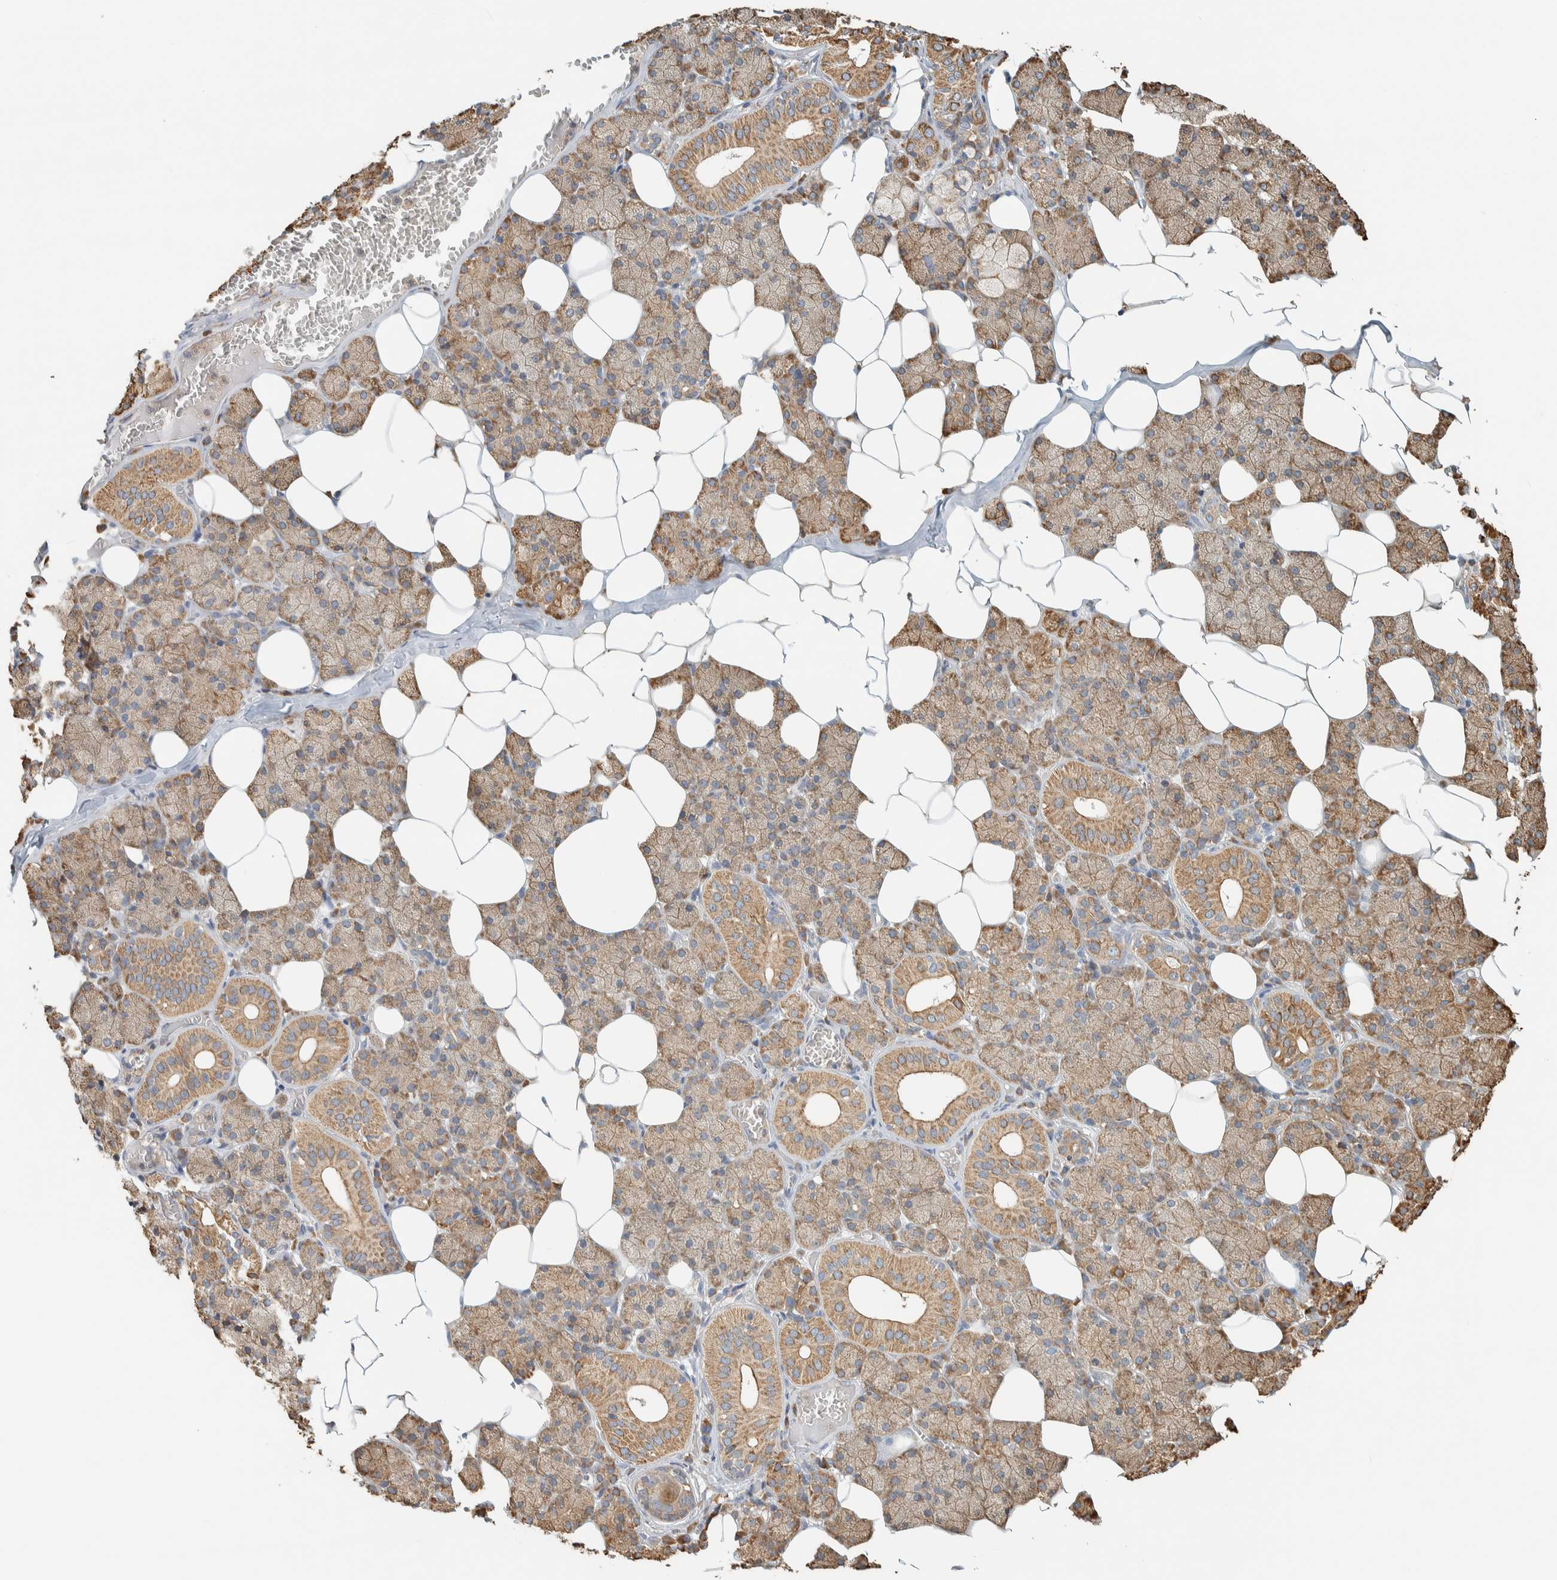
{"staining": {"intensity": "moderate", "quantity": ">75%", "location": "cytoplasmic/membranous"}, "tissue": "salivary gland", "cell_type": "Glandular cells", "image_type": "normal", "snomed": [{"axis": "morphology", "description": "Normal tissue, NOS"}, {"axis": "topography", "description": "Salivary gland"}], "caption": "Salivary gland stained with DAB (3,3'-diaminobenzidine) immunohistochemistry displays medium levels of moderate cytoplasmic/membranous staining in about >75% of glandular cells.", "gene": "RAB11FIP1", "patient": {"sex": "female", "age": 33}}